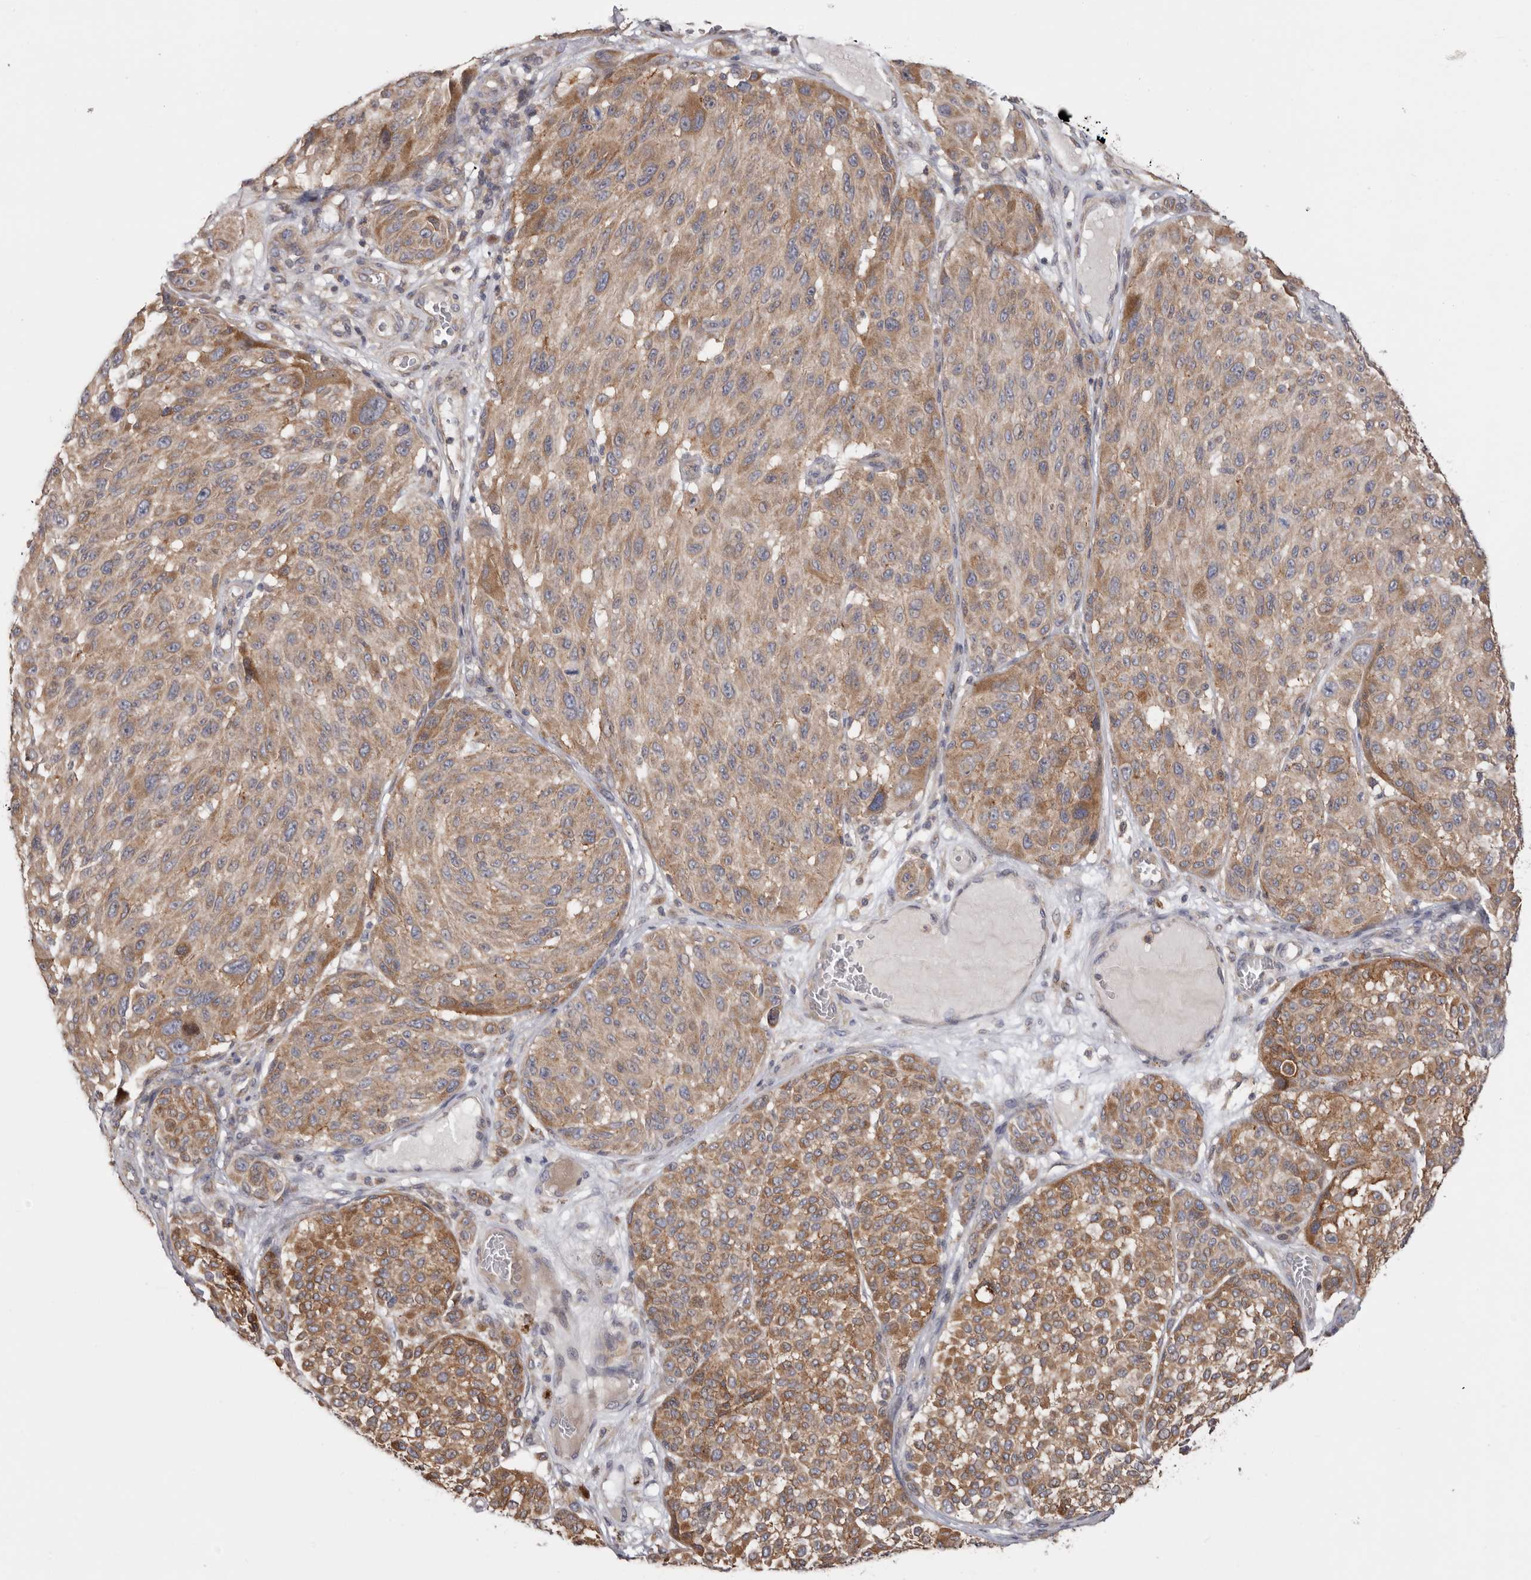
{"staining": {"intensity": "moderate", "quantity": ">75%", "location": "cytoplasmic/membranous"}, "tissue": "melanoma", "cell_type": "Tumor cells", "image_type": "cancer", "snomed": [{"axis": "morphology", "description": "Malignant melanoma, NOS"}, {"axis": "topography", "description": "Skin"}], "caption": "Tumor cells show moderate cytoplasmic/membranous expression in approximately >75% of cells in malignant melanoma.", "gene": "TMUB1", "patient": {"sex": "male", "age": 83}}